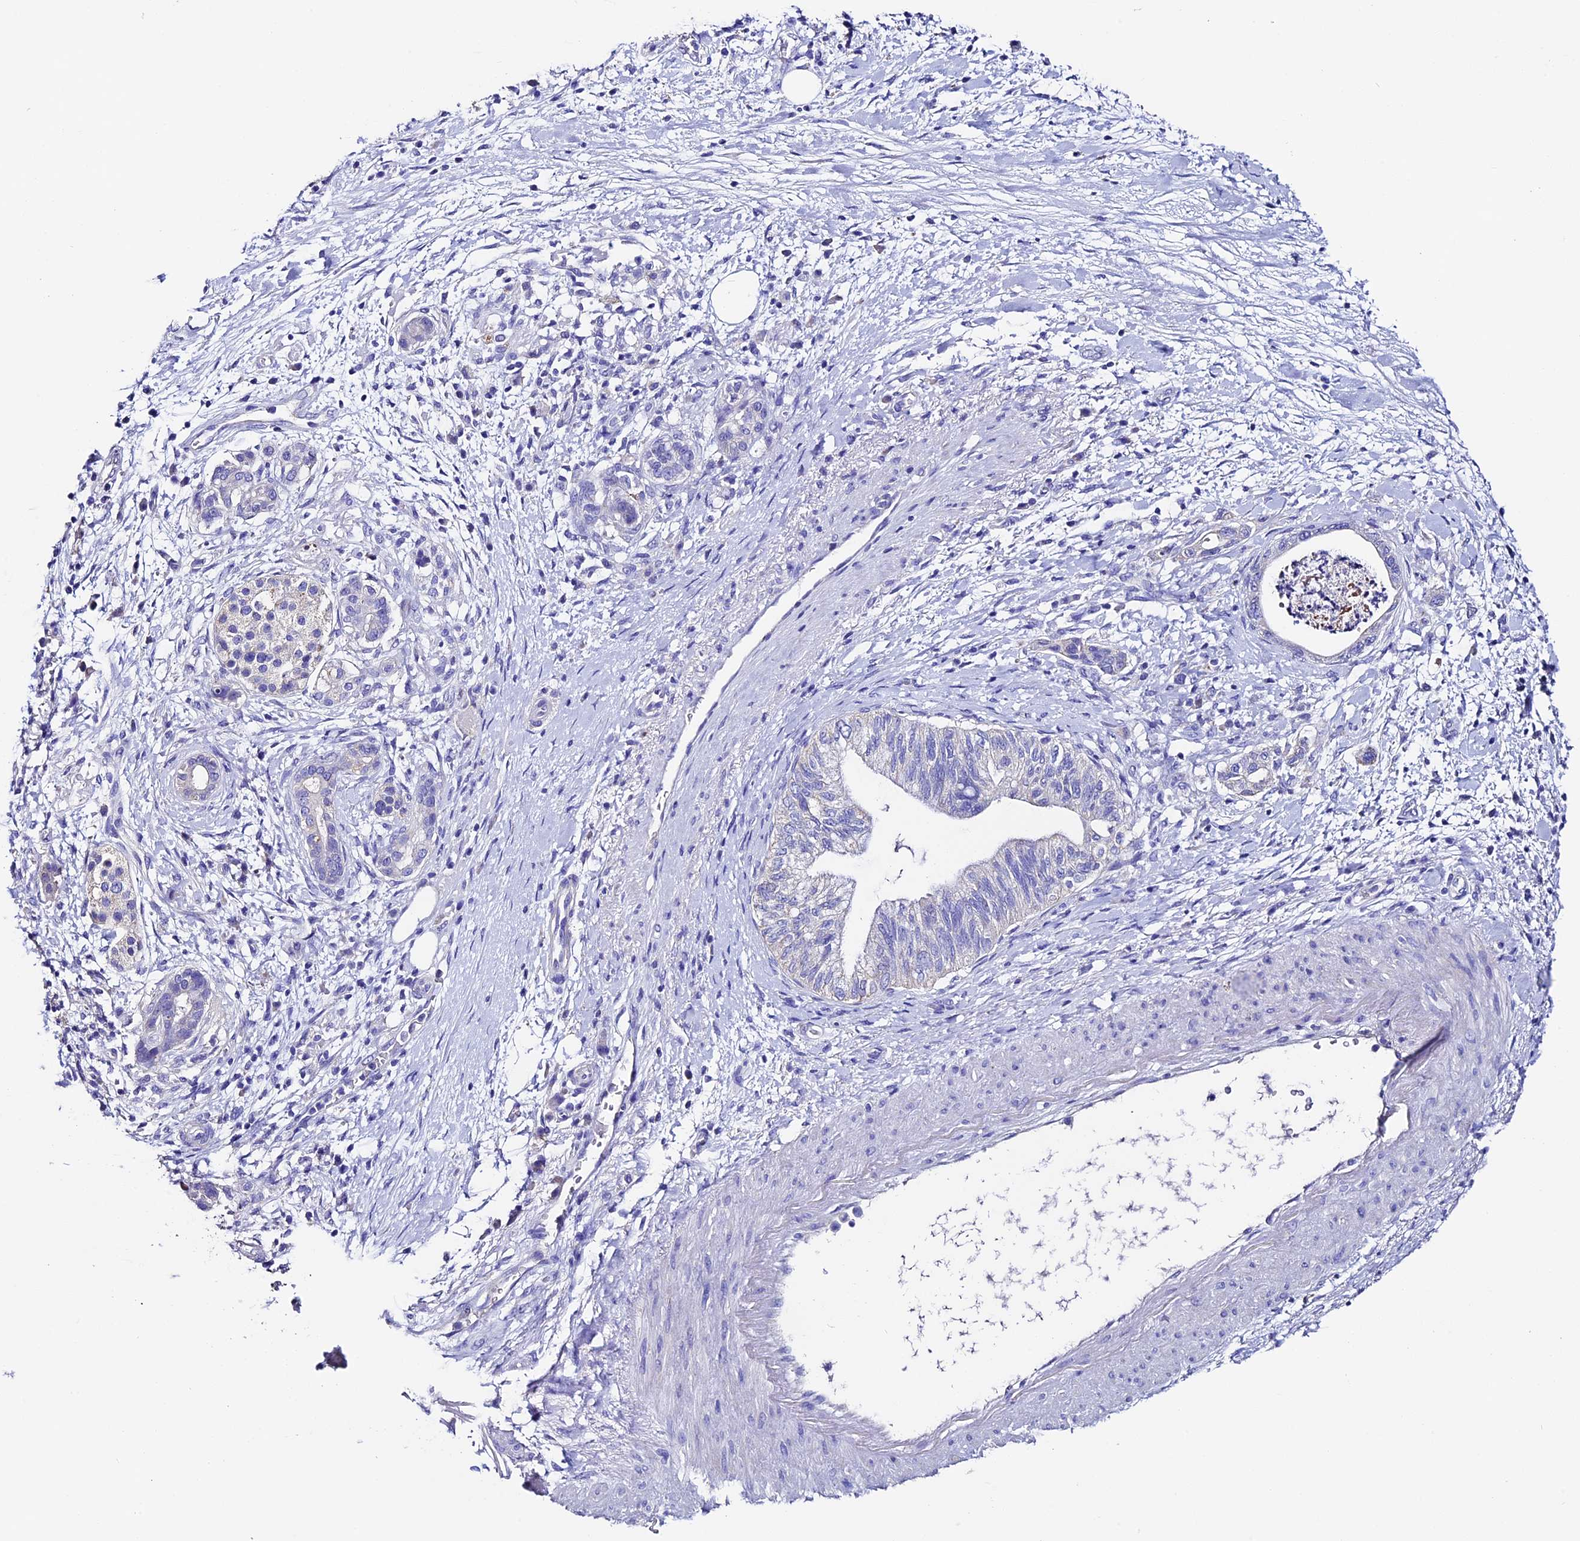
{"staining": {"intensity": "negative", "quantity": "none", "location": "none"}, "tissue": "pancreatic cancer", "cell_type": "Tumor cells", "image_type": "cancer", "snomed": [{"axis": "morphology", "description": "Adenocarcinoma, NOS"}, {"axis": "topography", "description": "Pancreas"}], "caption": "Immunohistochemical staining of pancreatic cancer exhibits no significant positivity in tumor cells. (Stains: DAB immunohistochemistry (IHC) with hematoxylin counter stain, Microscopy: brightfield microscopy at high magnification).", "gene": "FBXW9", "patient": {"sex": "female", "age": 73}}